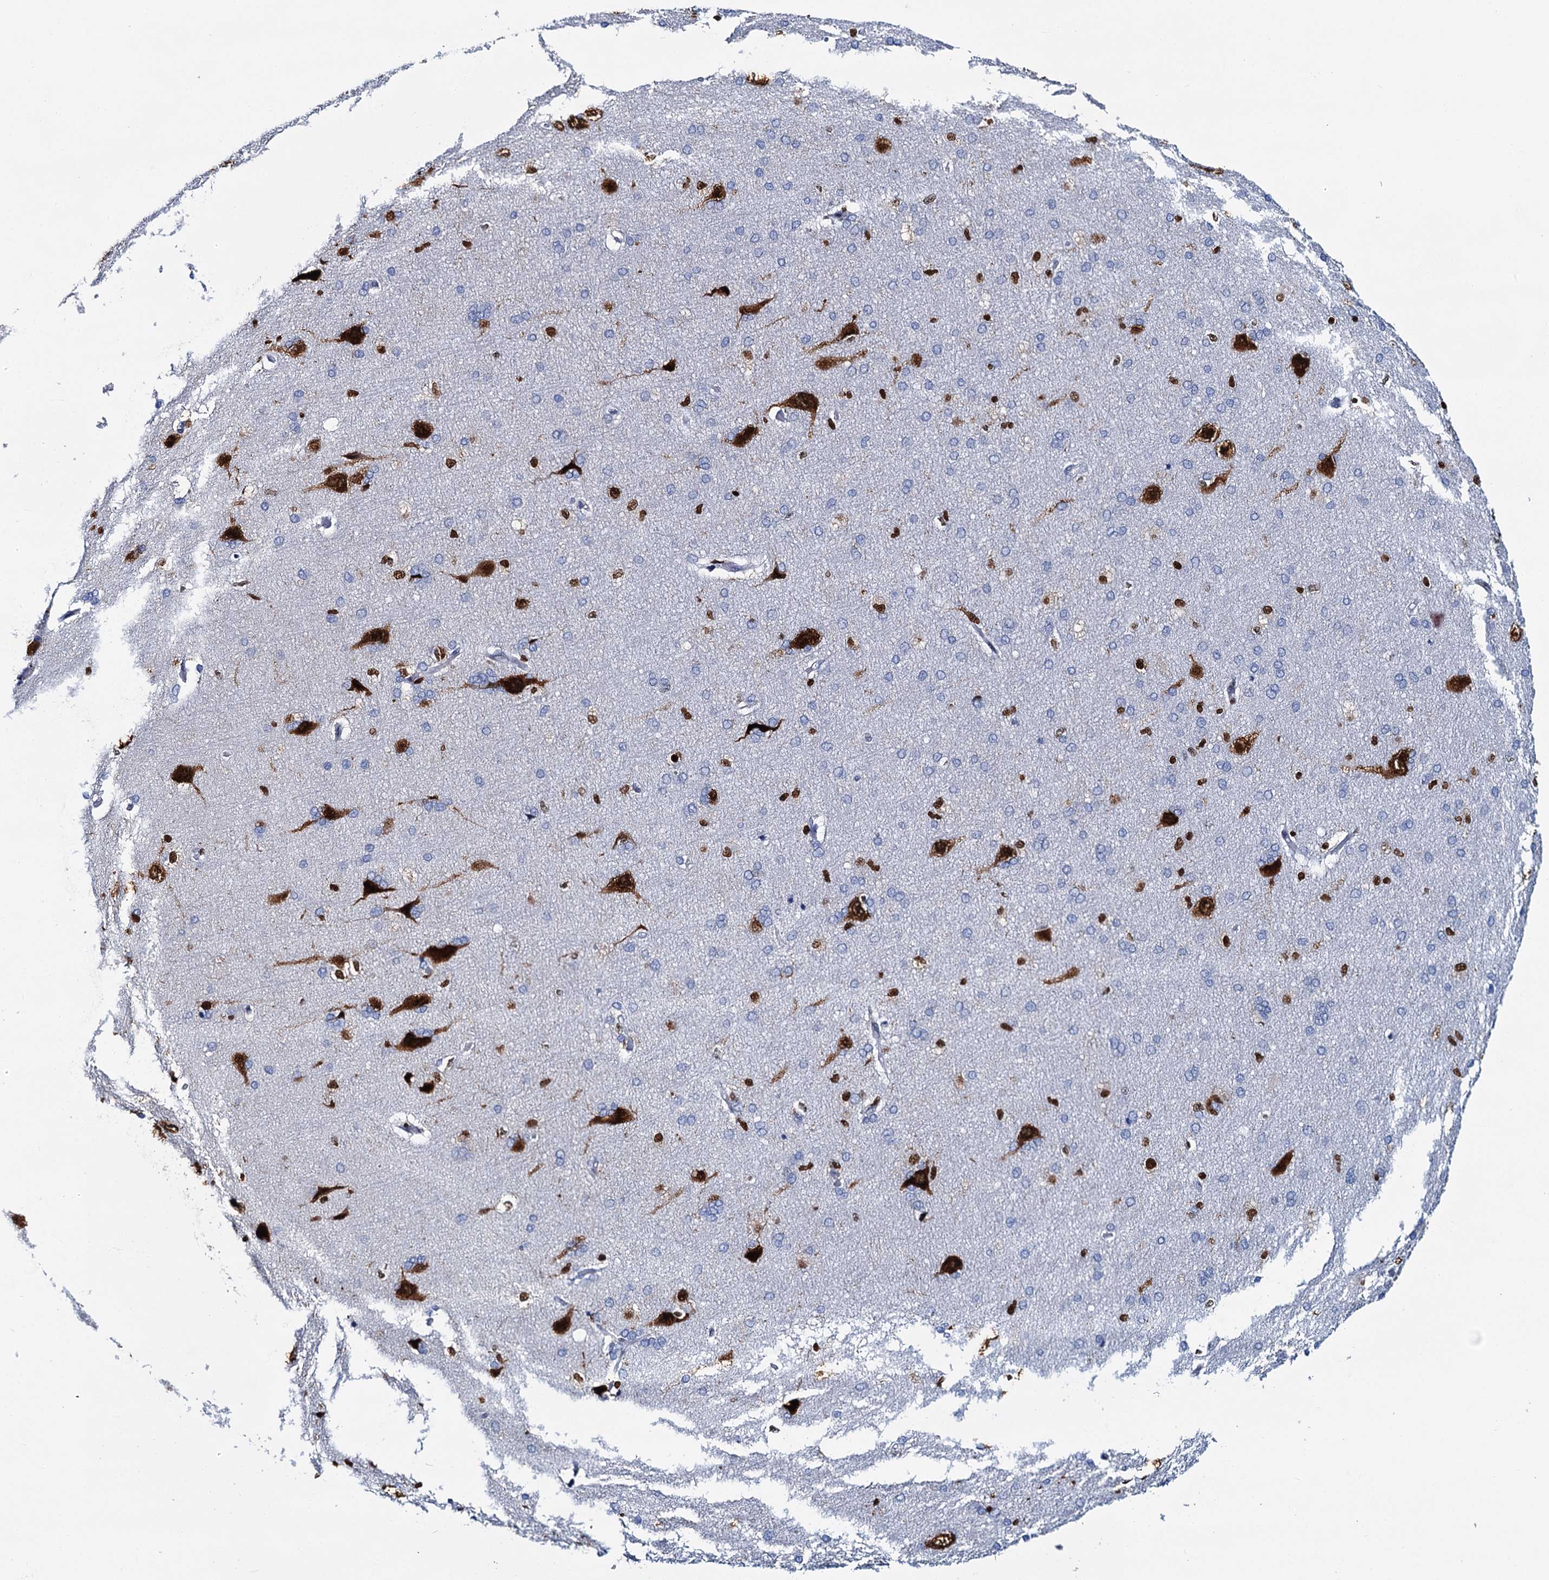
{"staining": {"intensity": "negative", "quantity": "none", "location": "none"}, "tissue": "cerebral cortex", "cell_type": "Endothelial cells", "image_type": "normal", "snomed": [{"axis": "morphology", "description": "Normal tissue, NOS"}, {"axis": "topography", "description": "Cerebral cortex"}], "caption": "A histopathology image of cerebral cortex stained for a protein exhibits no brown staining in endothelial cells.", "gene": "CELF2", "patient": {"sex": "male", "age": 62}}